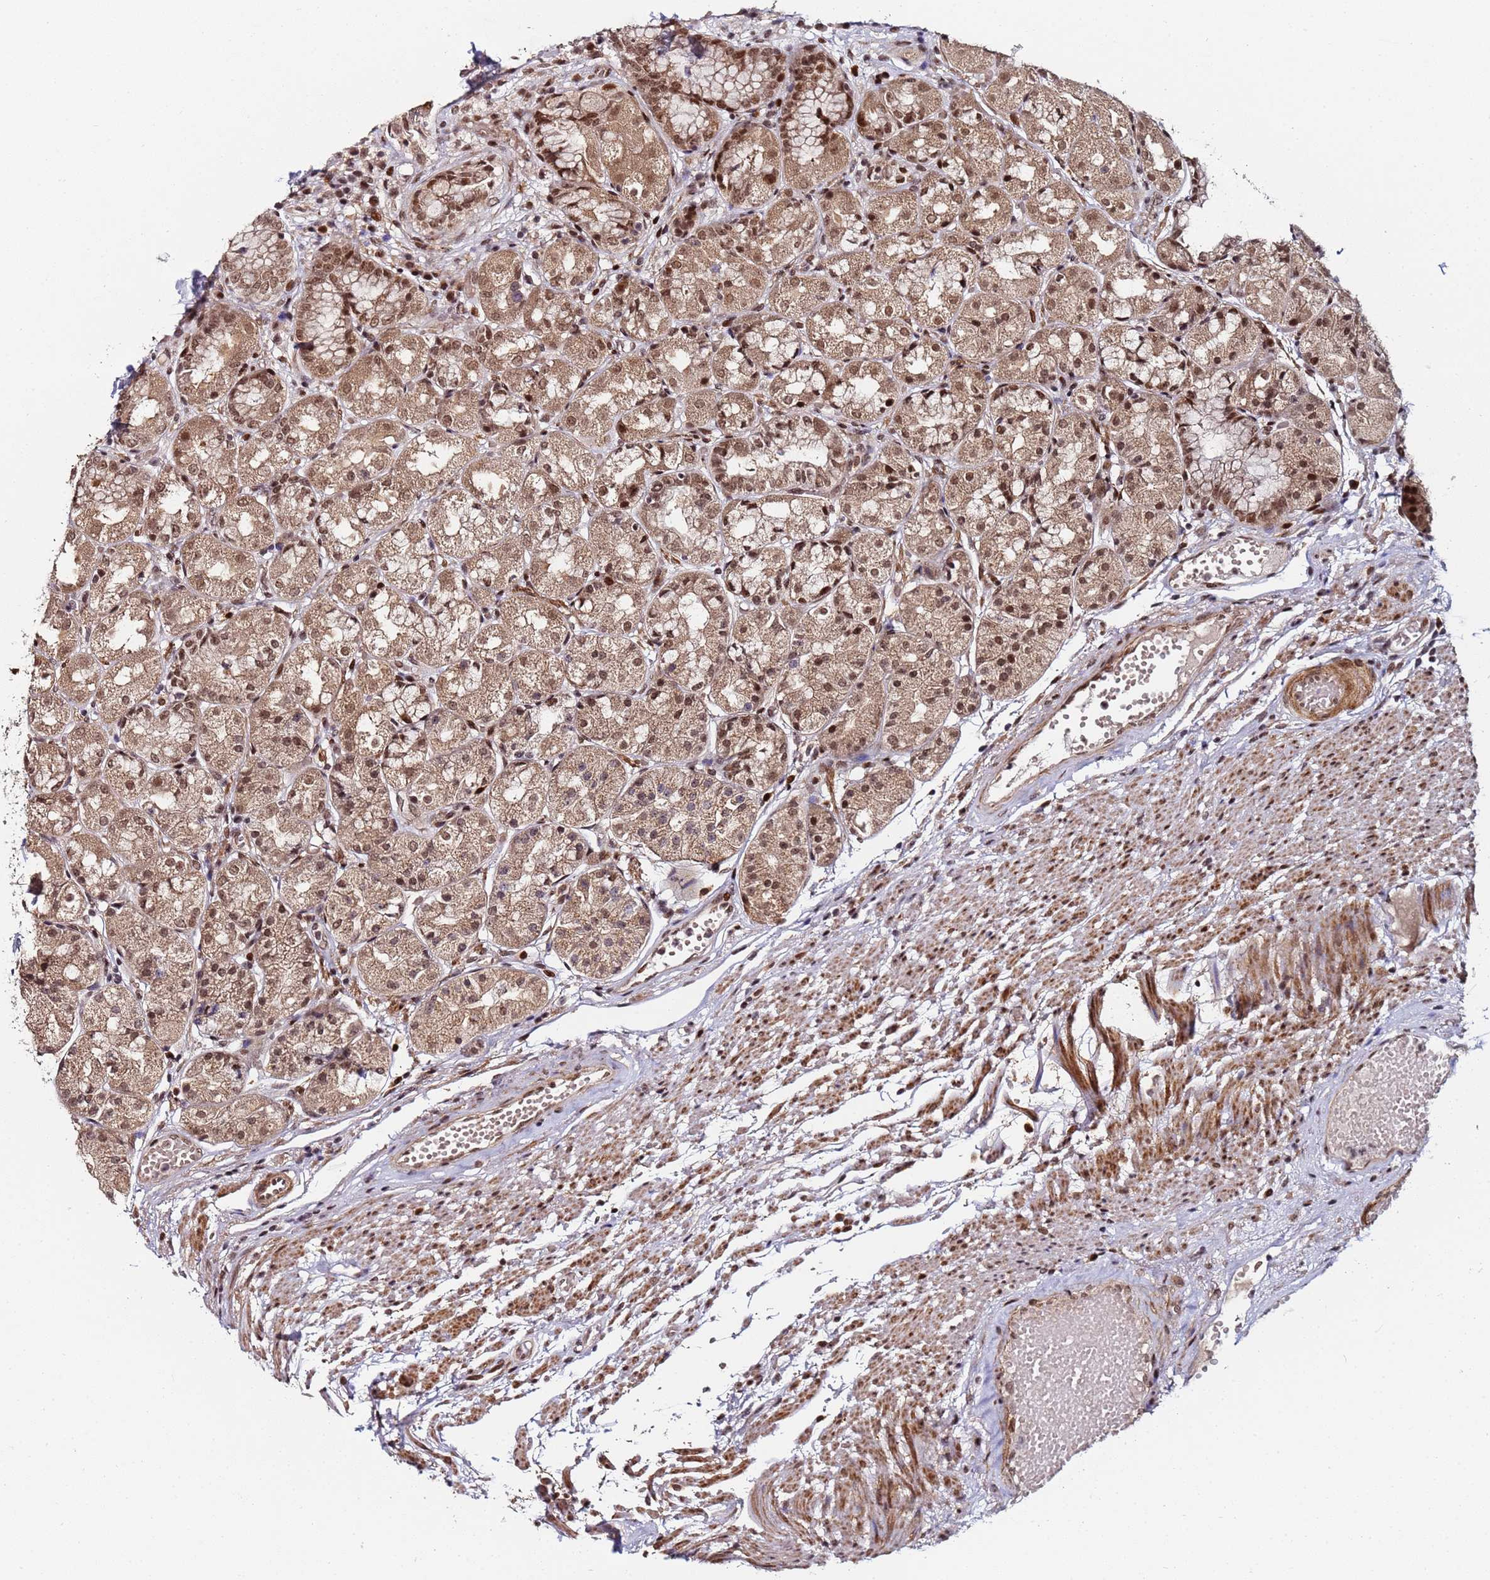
{"staining": {"intensity": "moderate", "quantity": ">75%", "location": "cytoplasmic/membranous,nuclear"}, "tissue": "stomach", "cell_type": "Glandular cells", "image_type": "normal", "snomed": [{"axis": "morphology", "description": "Normal tissue, NOS"}, {"axis": "topography", "description": "Stomach, upper"}], "caption": "This photomicrograph exhibits immunohistochemistry (IHC) staining of benign stomach, with medium moderate cytoplasmic/membranous,nuclear expression in approximately >75% of glandular cells.", "gene": "PPM1H", "patient": {"sex": "male", "age": 72}}